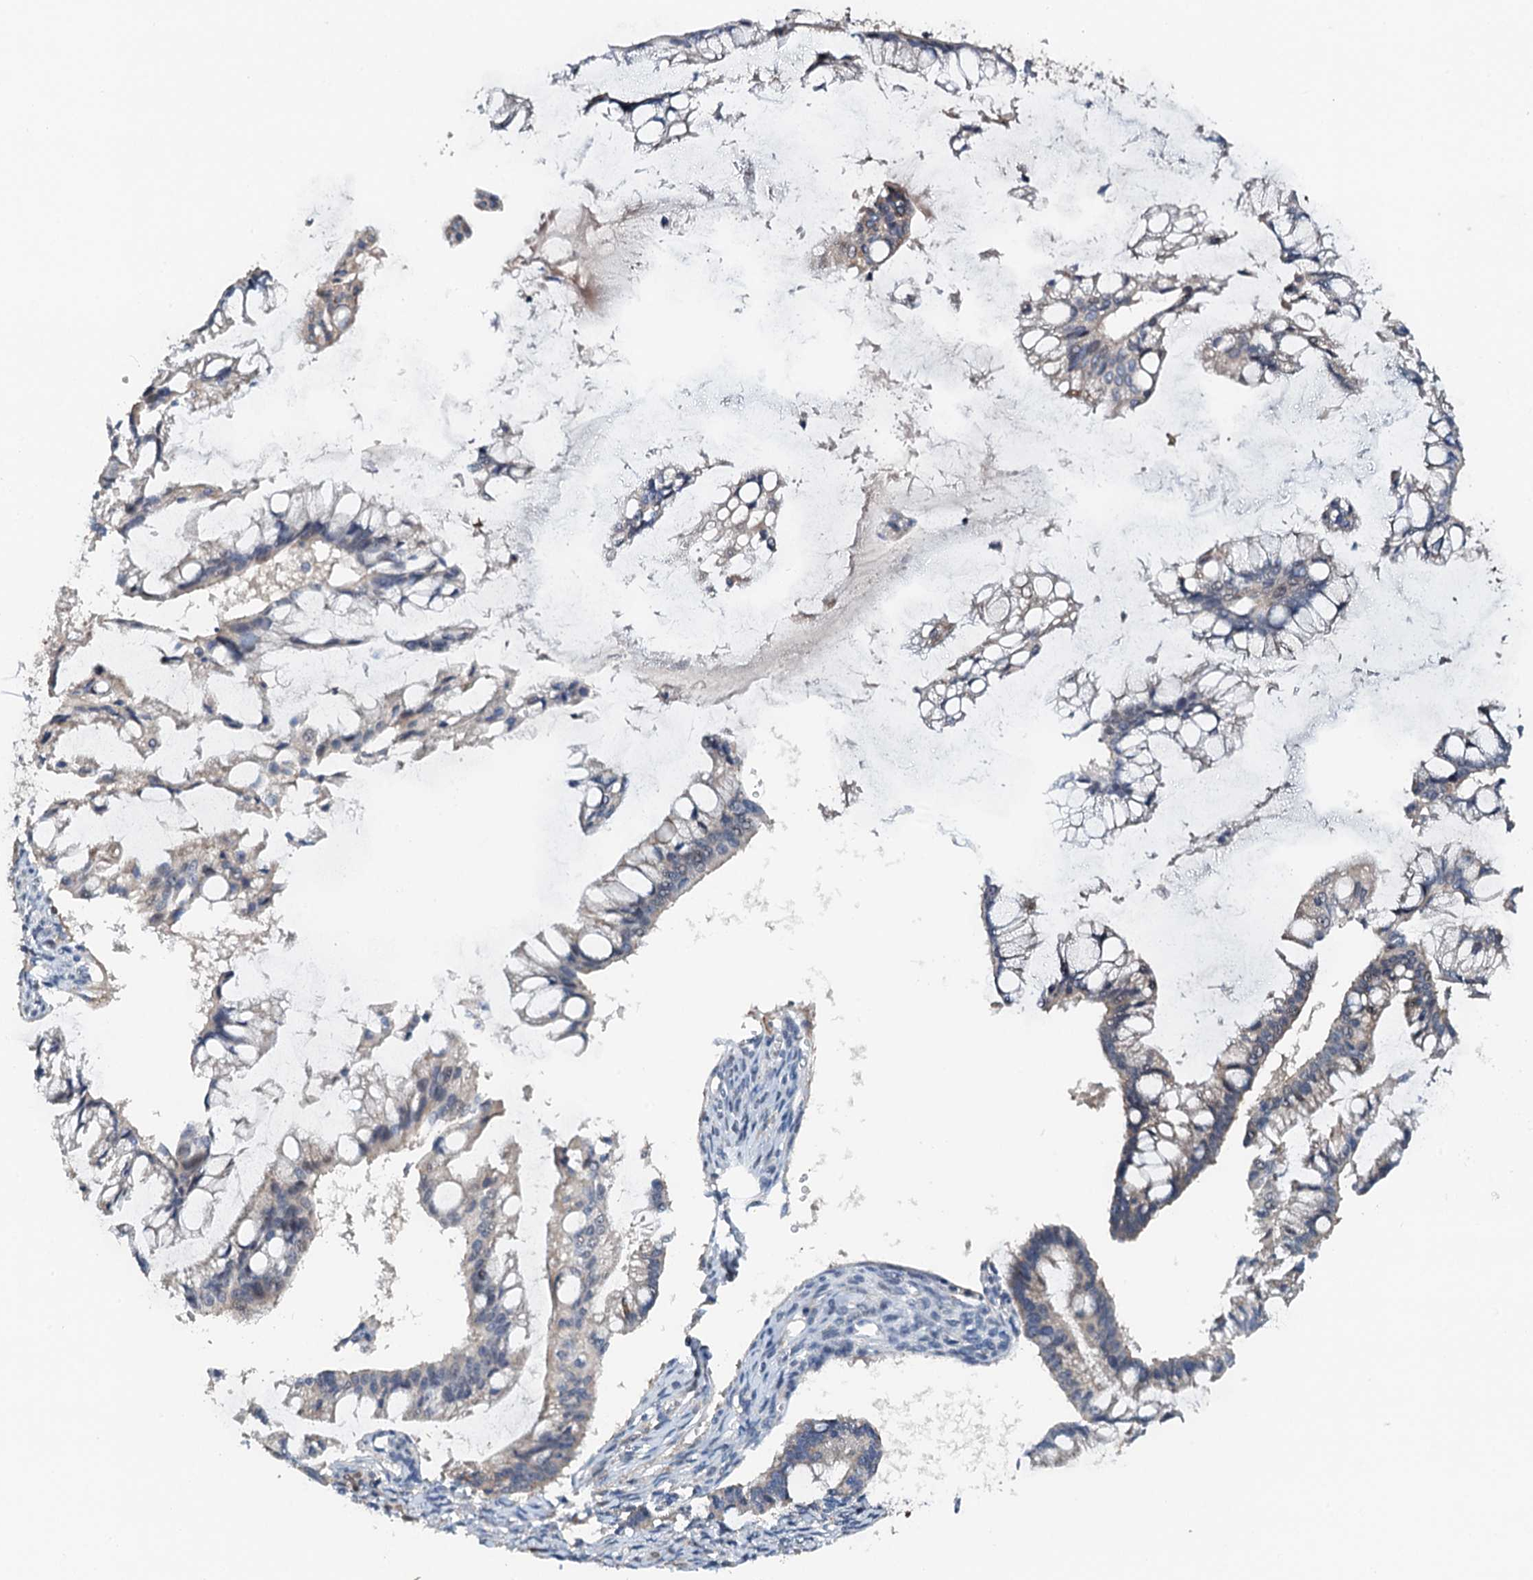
{"staining": {"intensity": "weak", "quantity": "<25%", "location": "cytoplasmic/membranous"}, "tissue": "ovarian cancer", "cell_type": "Tumor cells", "image_type": "cancer", "snomed": [{"axis": "morphology", "description": "Cystadenocarcinoma, mucinous, NOS"}, {"axis": "topography", "description": "Ovary"}], "caption": "Human ovarian cancer (mucinous cystadenocarcinoma) stained for a protein using immunohistochemistry displays no positivity in tumor cells.", "gene": "ZNF606", "patient": {"sex": "female", "age": 73}}